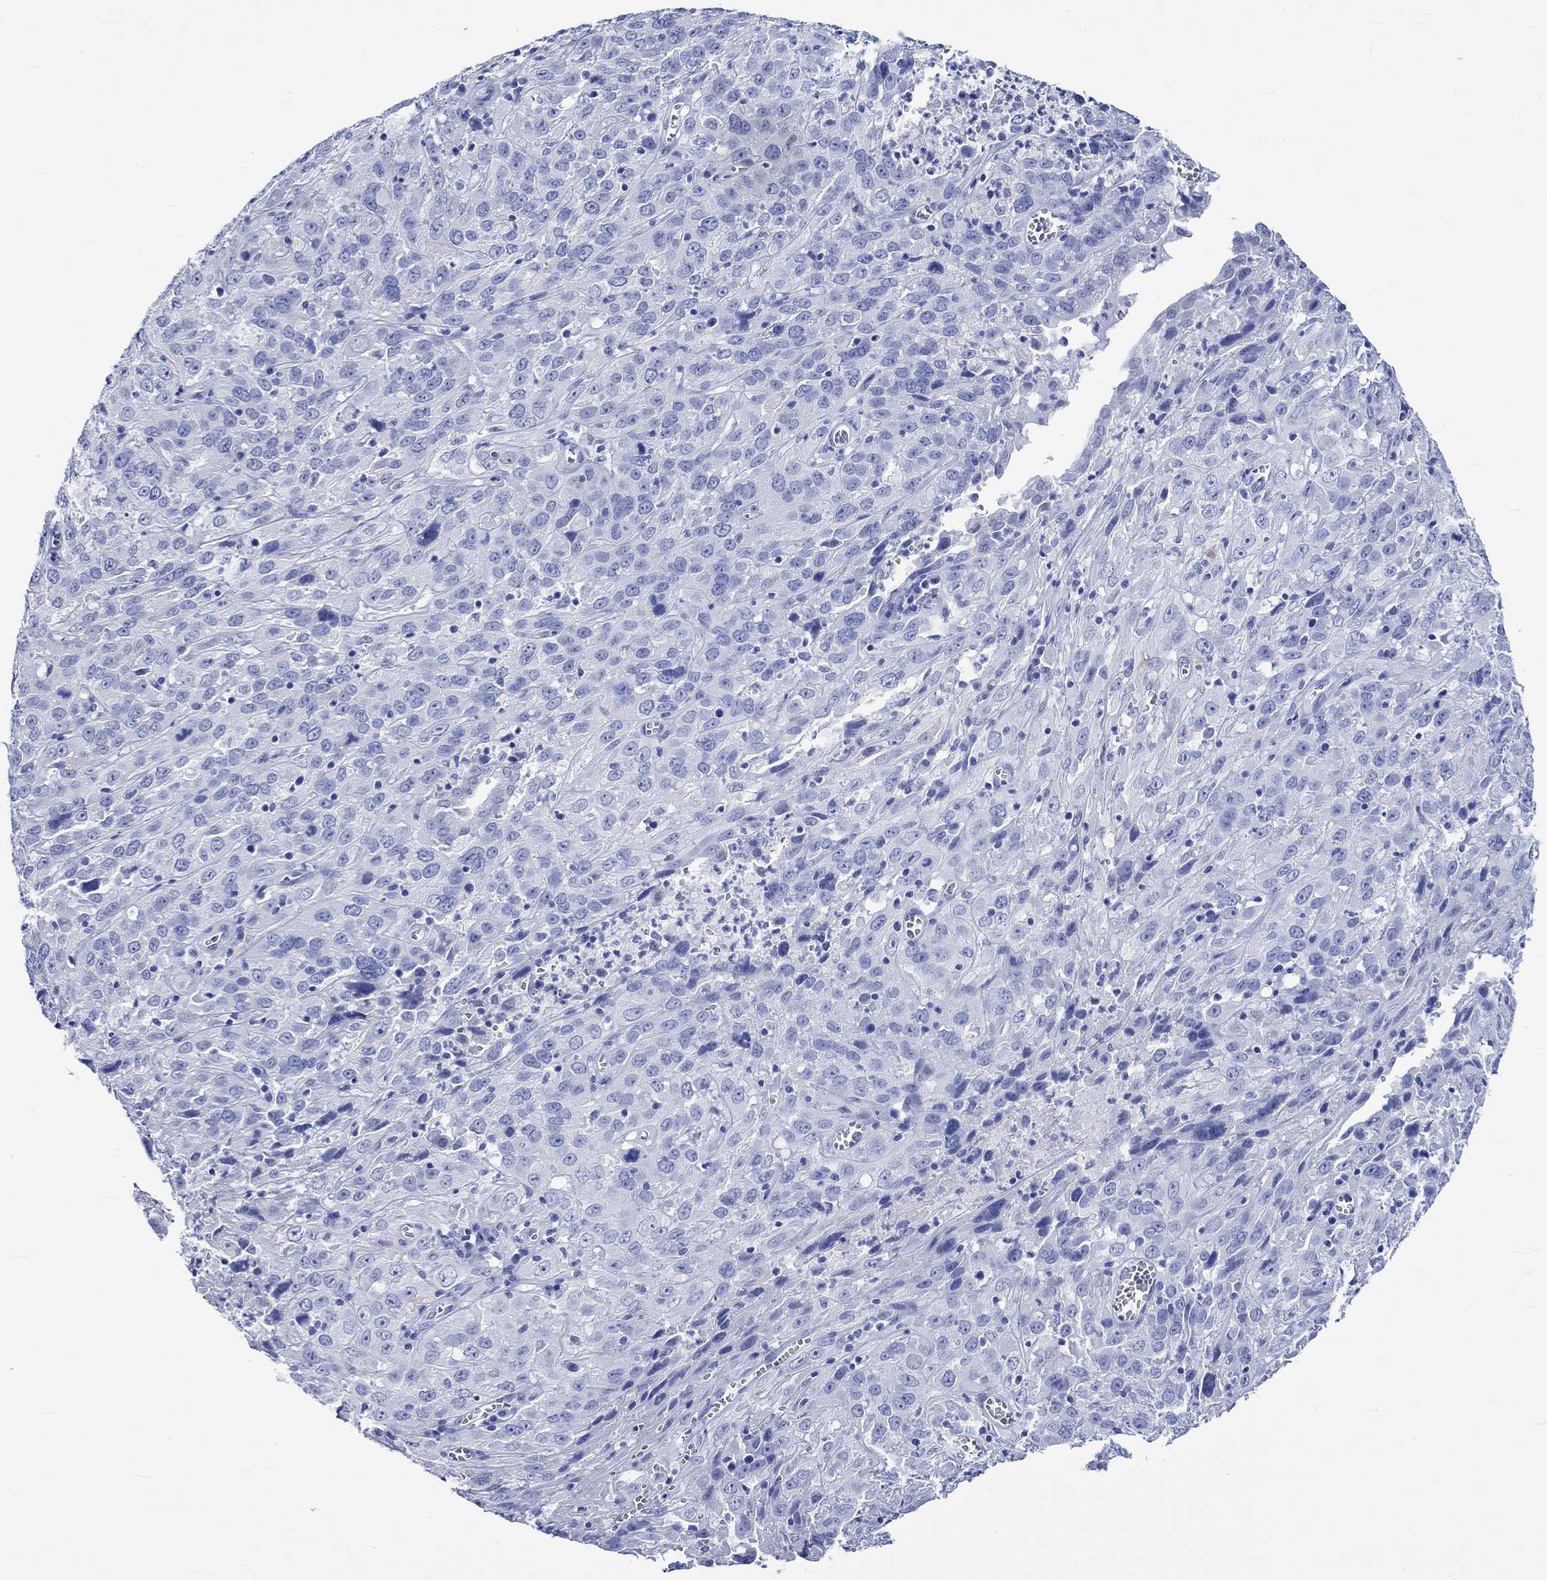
{"staining": {"intensity": "negative", "quantity": "none", "location": "none"}, "tissue": "cervical cancer", "cell_type": "Tumor cells", "image_type": "cancer", "snomed": [{"axis": "morphology", "description": "Squamous cell carcinoma, NOS"}, {"axis": "topography", "description": "Cervix"}], "caption": "Tumor cells are negative for brown protein staining in cervical cancer (squamous cell carcinoma).", "gene": "CRYAB", "patient": {"sex": "female", "age": 32}}